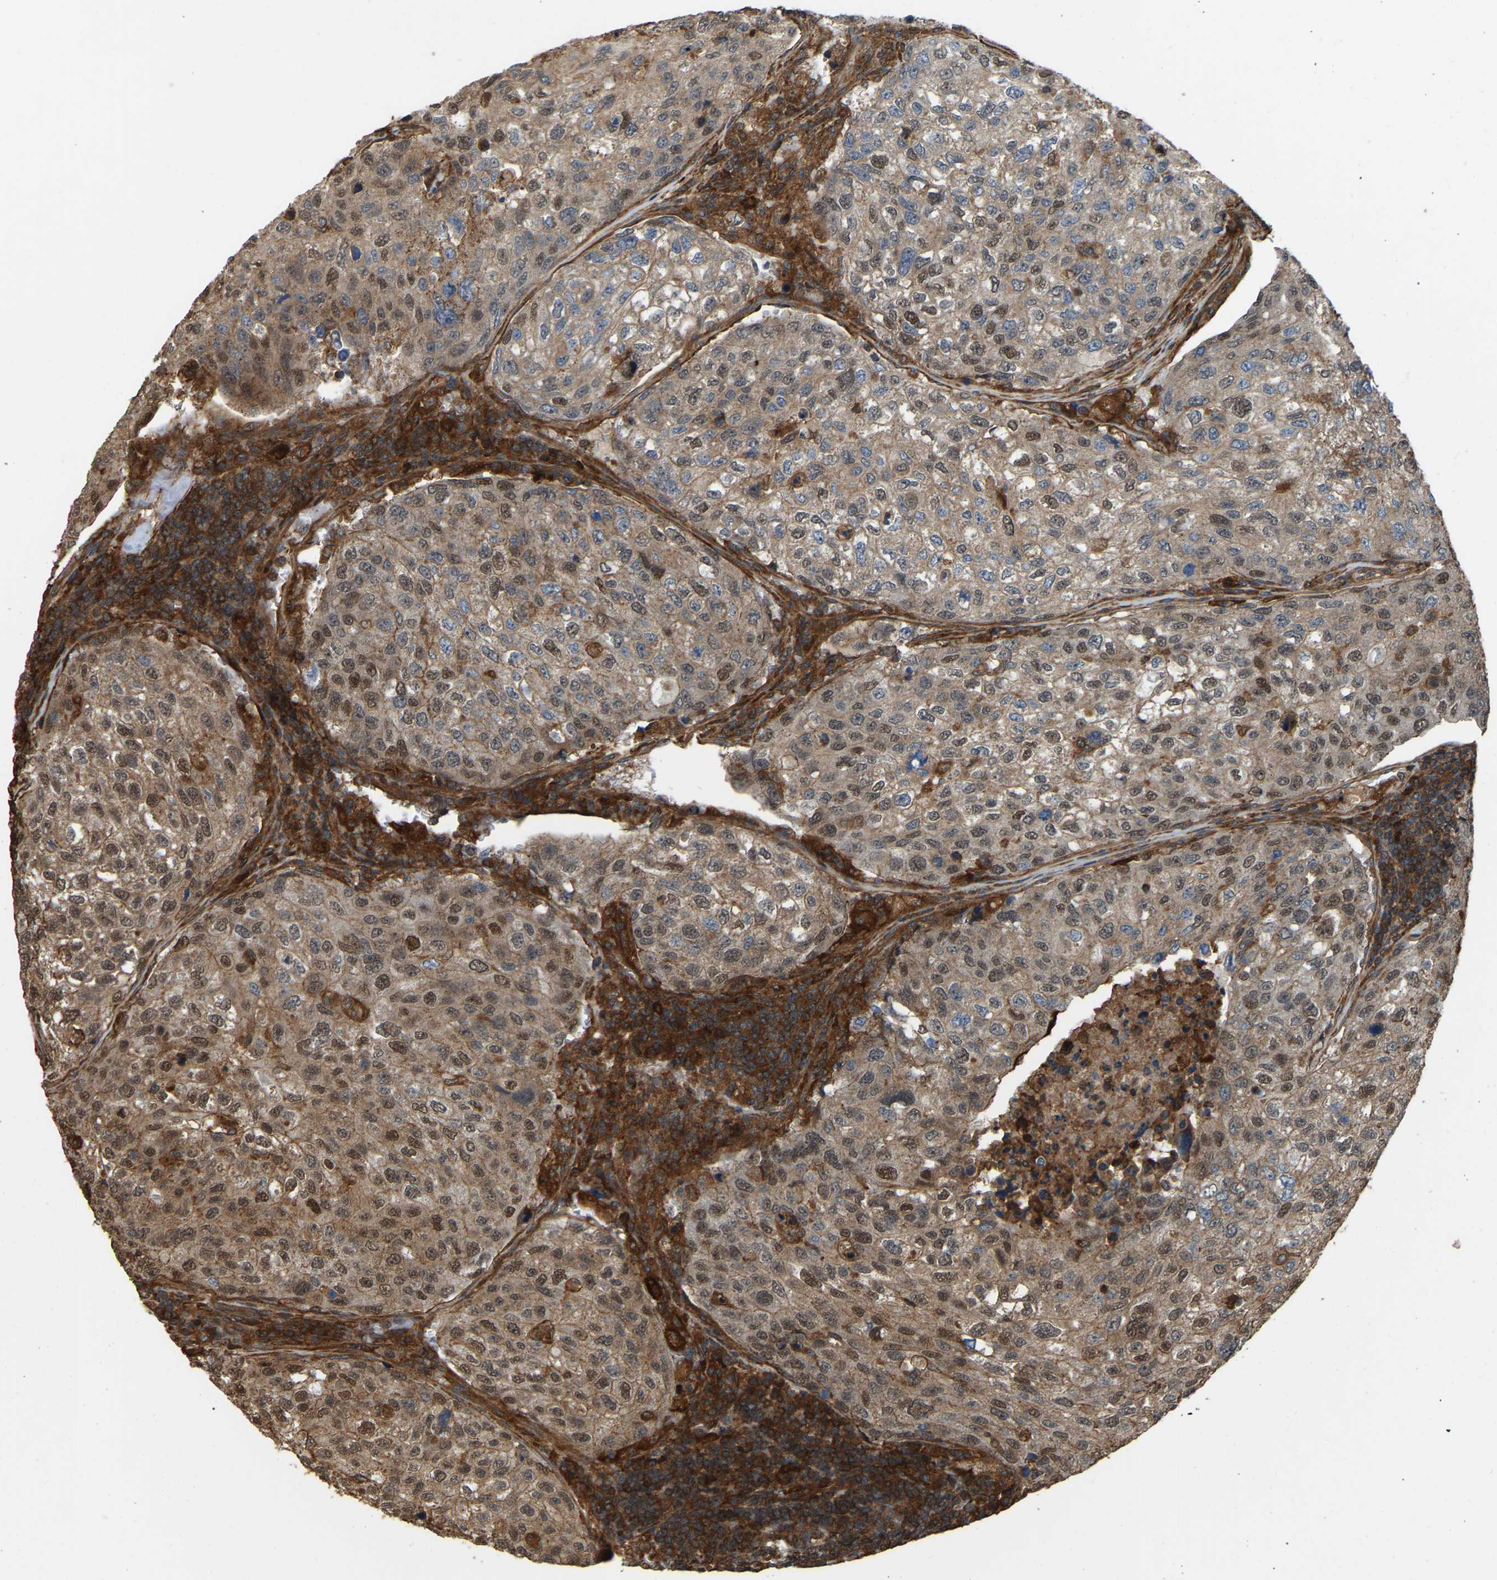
{"staining": {"intensity": "moderate", "quantity": ">75%", "location": "cytoplasmic/membranous,nuclear"}, "tissue": "urothelial cancer", "cell_type": "Tumor cells", "image_type": "cancer", "snomed": [{"axis": "morphology", "description": "Urothelial carcinoma, High grade"}, {"axis": "topography", "description": "Lymph node"}, {"axis": "topography", "description": "Urinary bladder"}], "caption": "Urothelial cancer stained with a protein marker displays moderate staining in tumor cells.", "gene": "SAMD9L", "patient": {"sex": "male", "age": 51}}